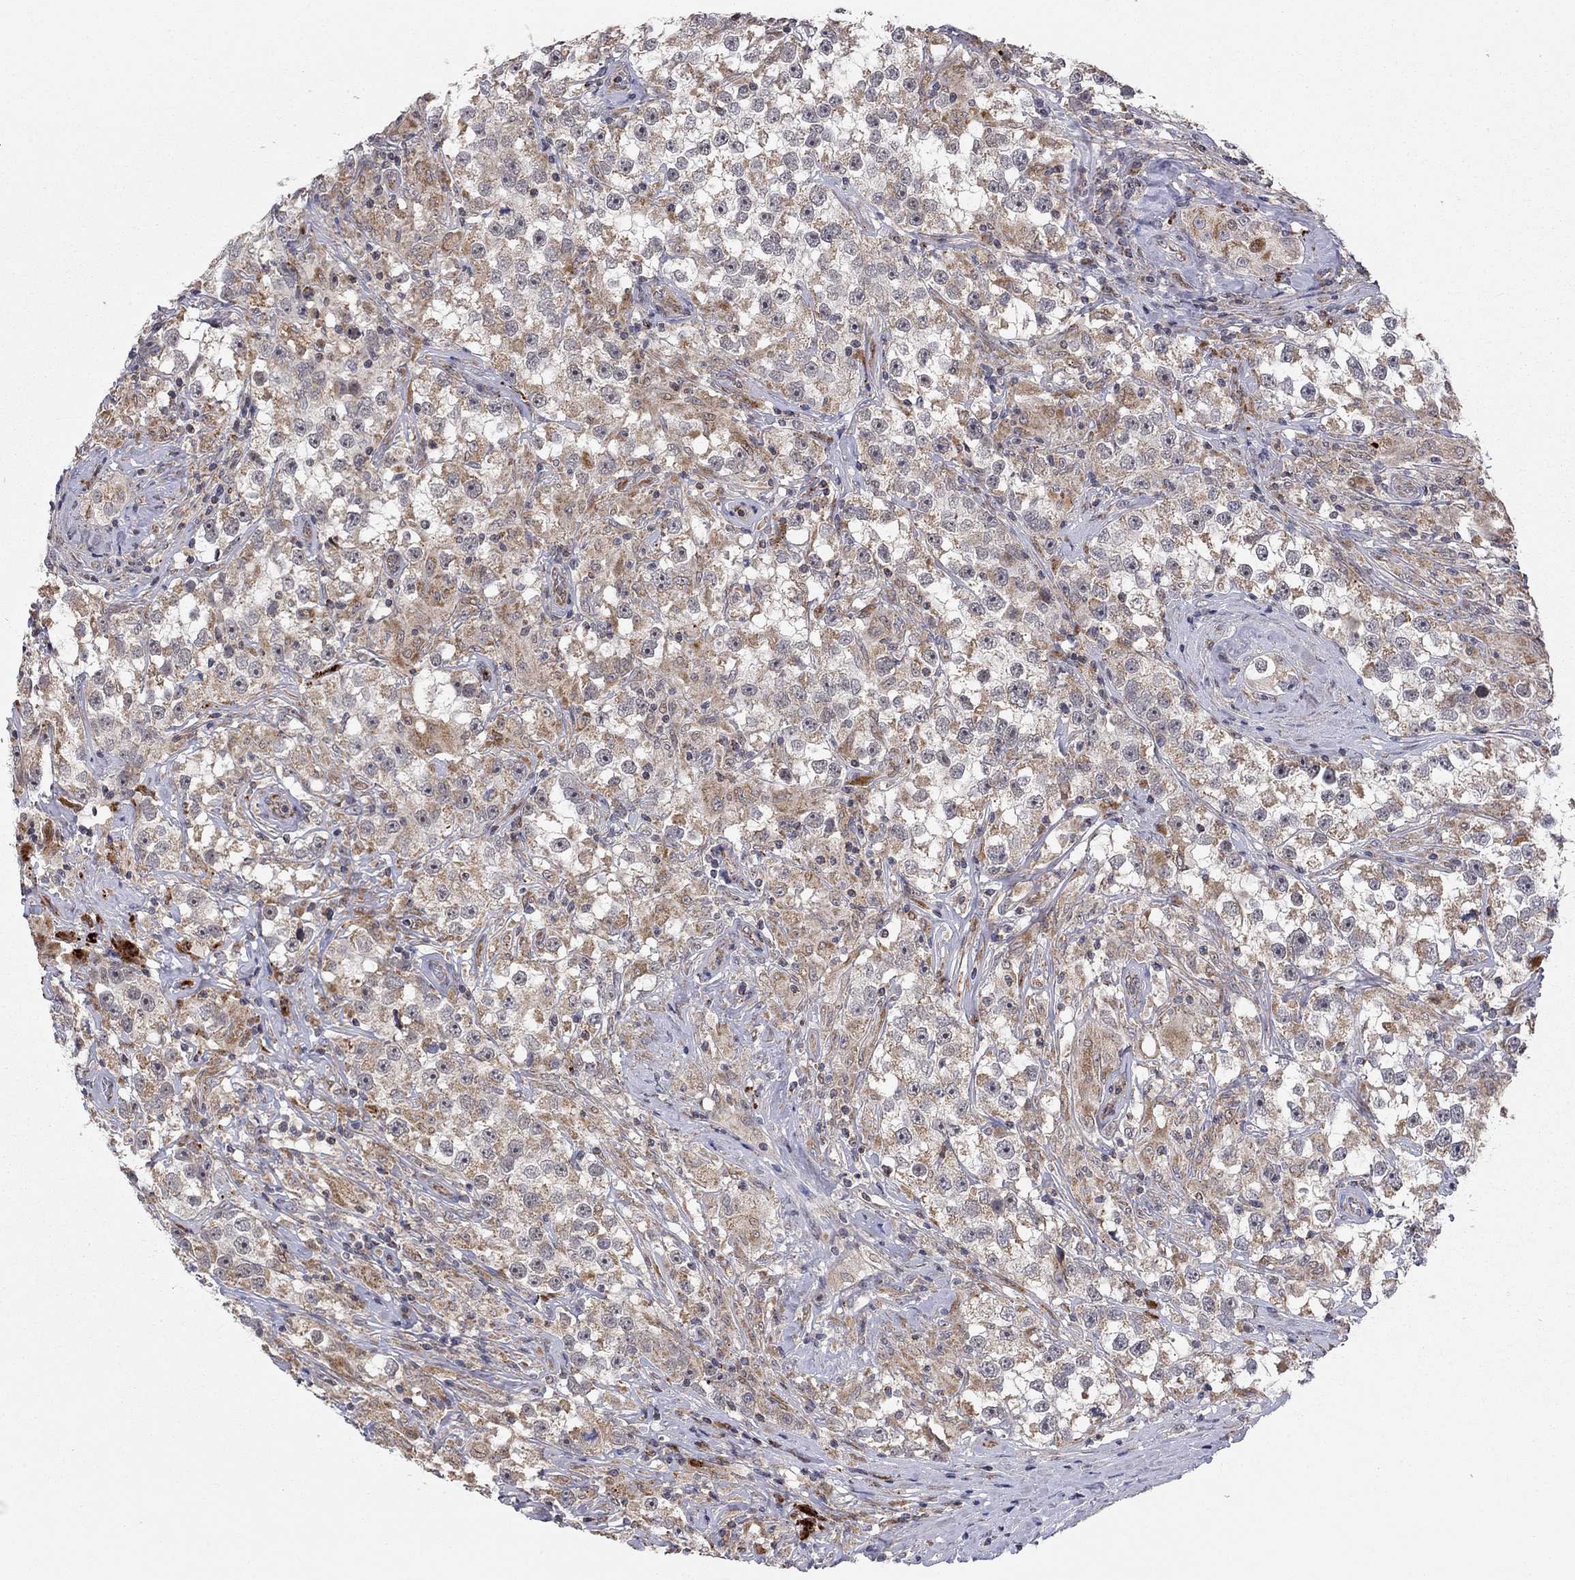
{"staining": {"intensity": "moderate", "quantity": "<25%", "location": "cytoplasmic/membranous"}, "tissue": "testis cancer", "cell_type": "Tumor cells", "image_type": "cancer", "snomed": [{"axis": "morphology", "description": "Seminoma, NOS"}, {"axis": "topography", "description": "Testis"}], "caption": "High-power microscopy captured an IHC micrograph of testis cancer, revealing moderate cytoplasmic/membranous expression in approximately <25% of tumor cells.", "gene": "IDS", "patient": {"sex": "male", "age": 46}}